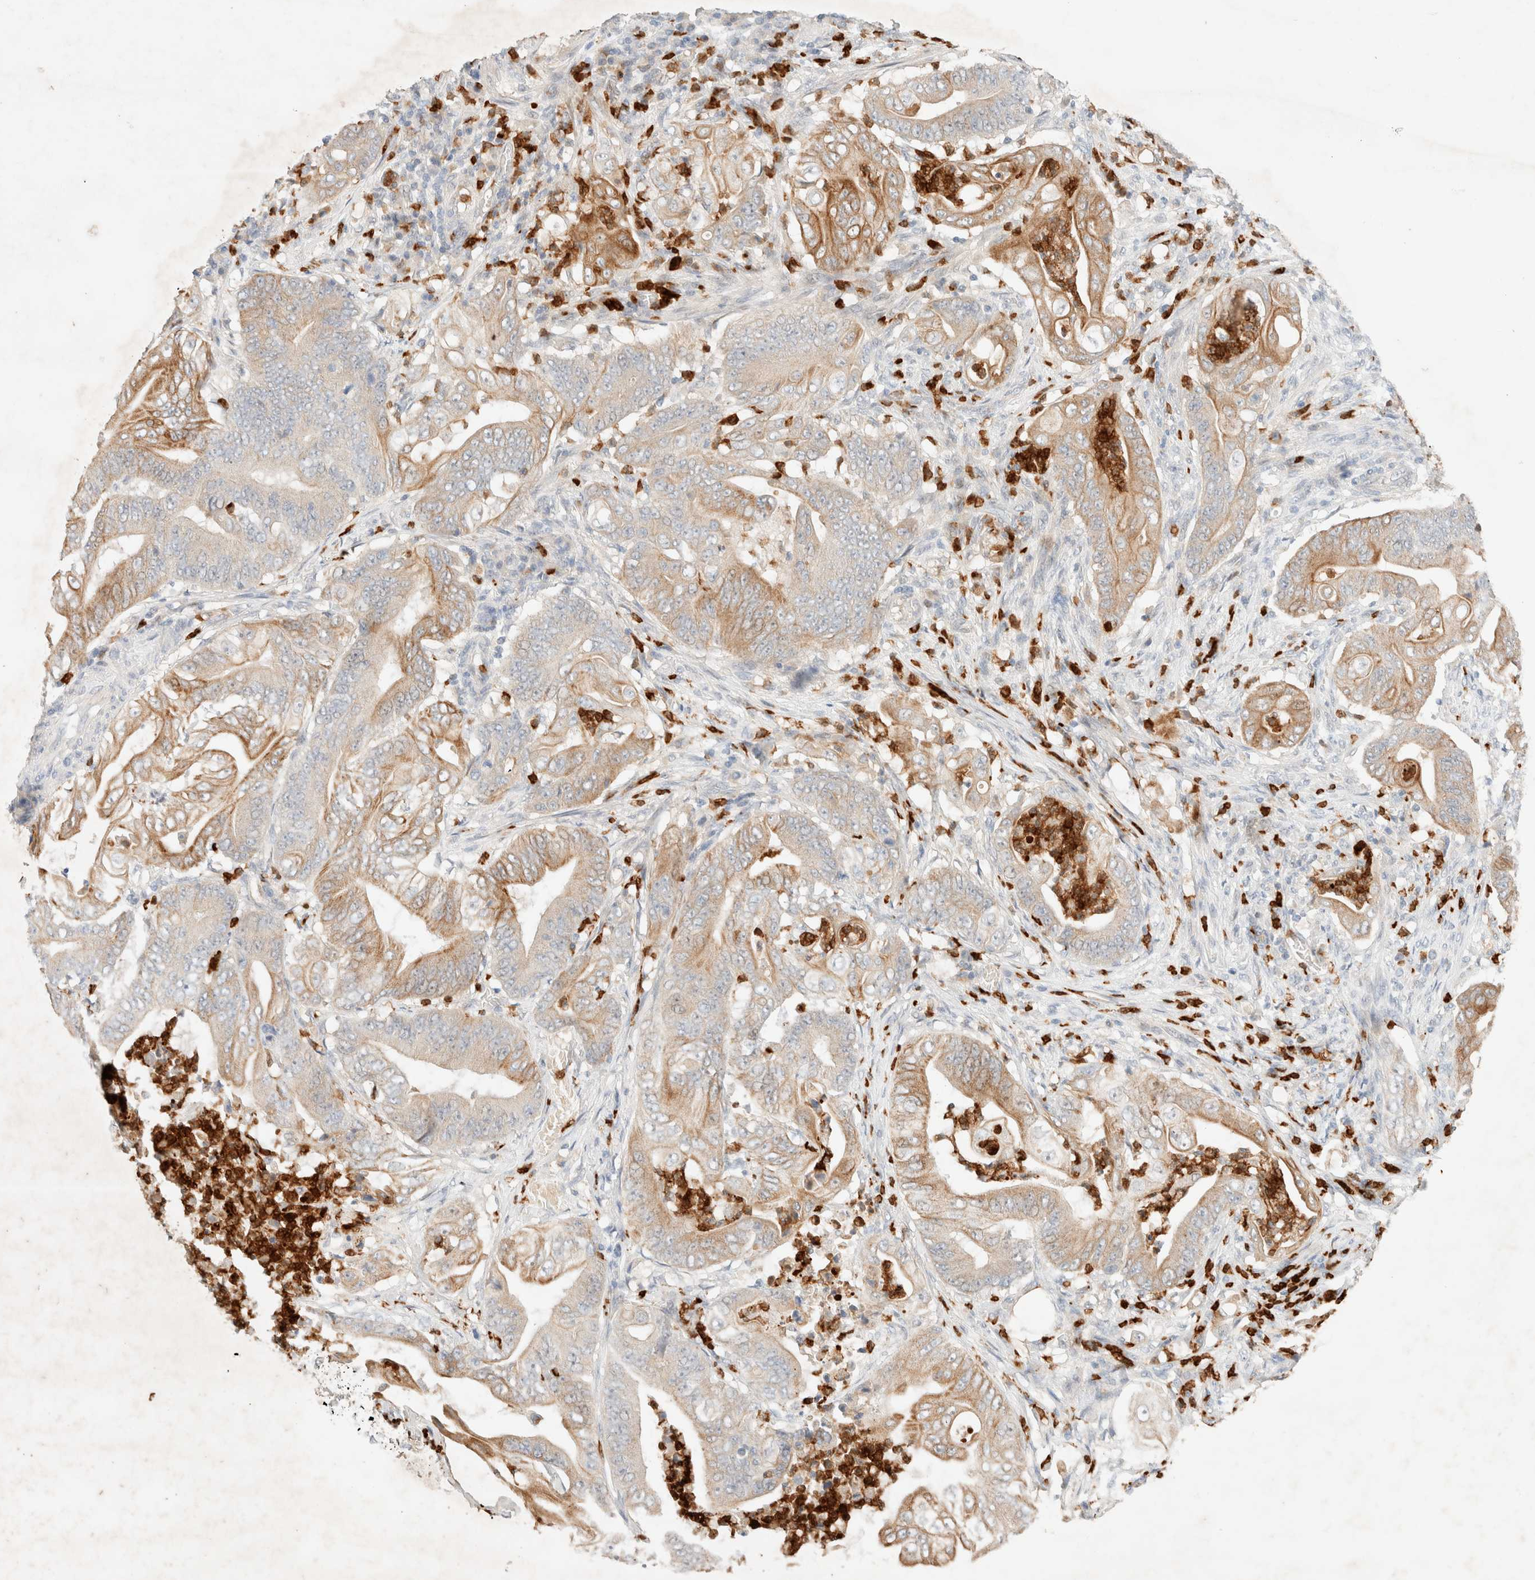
{"staining": {"intensity": "moderate", "quantity": ">75%", "location": "cytoplasmic/membranous"}, "tissue": "stomach cancer", "cell_type": "Tumor cells", "image_type": "cancer", "snomed": [{"axis": "morphology", "description": "Adenocarcinoma, NOS"}, {"axis": "topography", "description": "Stomach"}], "caption": "DAB (3,3'-diaminobenzidine) immunohistochemical staining of human adenocarcinoma (stomach) exhibits moderate cytoplasmic/membranous protein positivity in approximately >75% of tumor cells.", "gene": "SGSM2", "patient": {"sex": "female", "age": 73}}